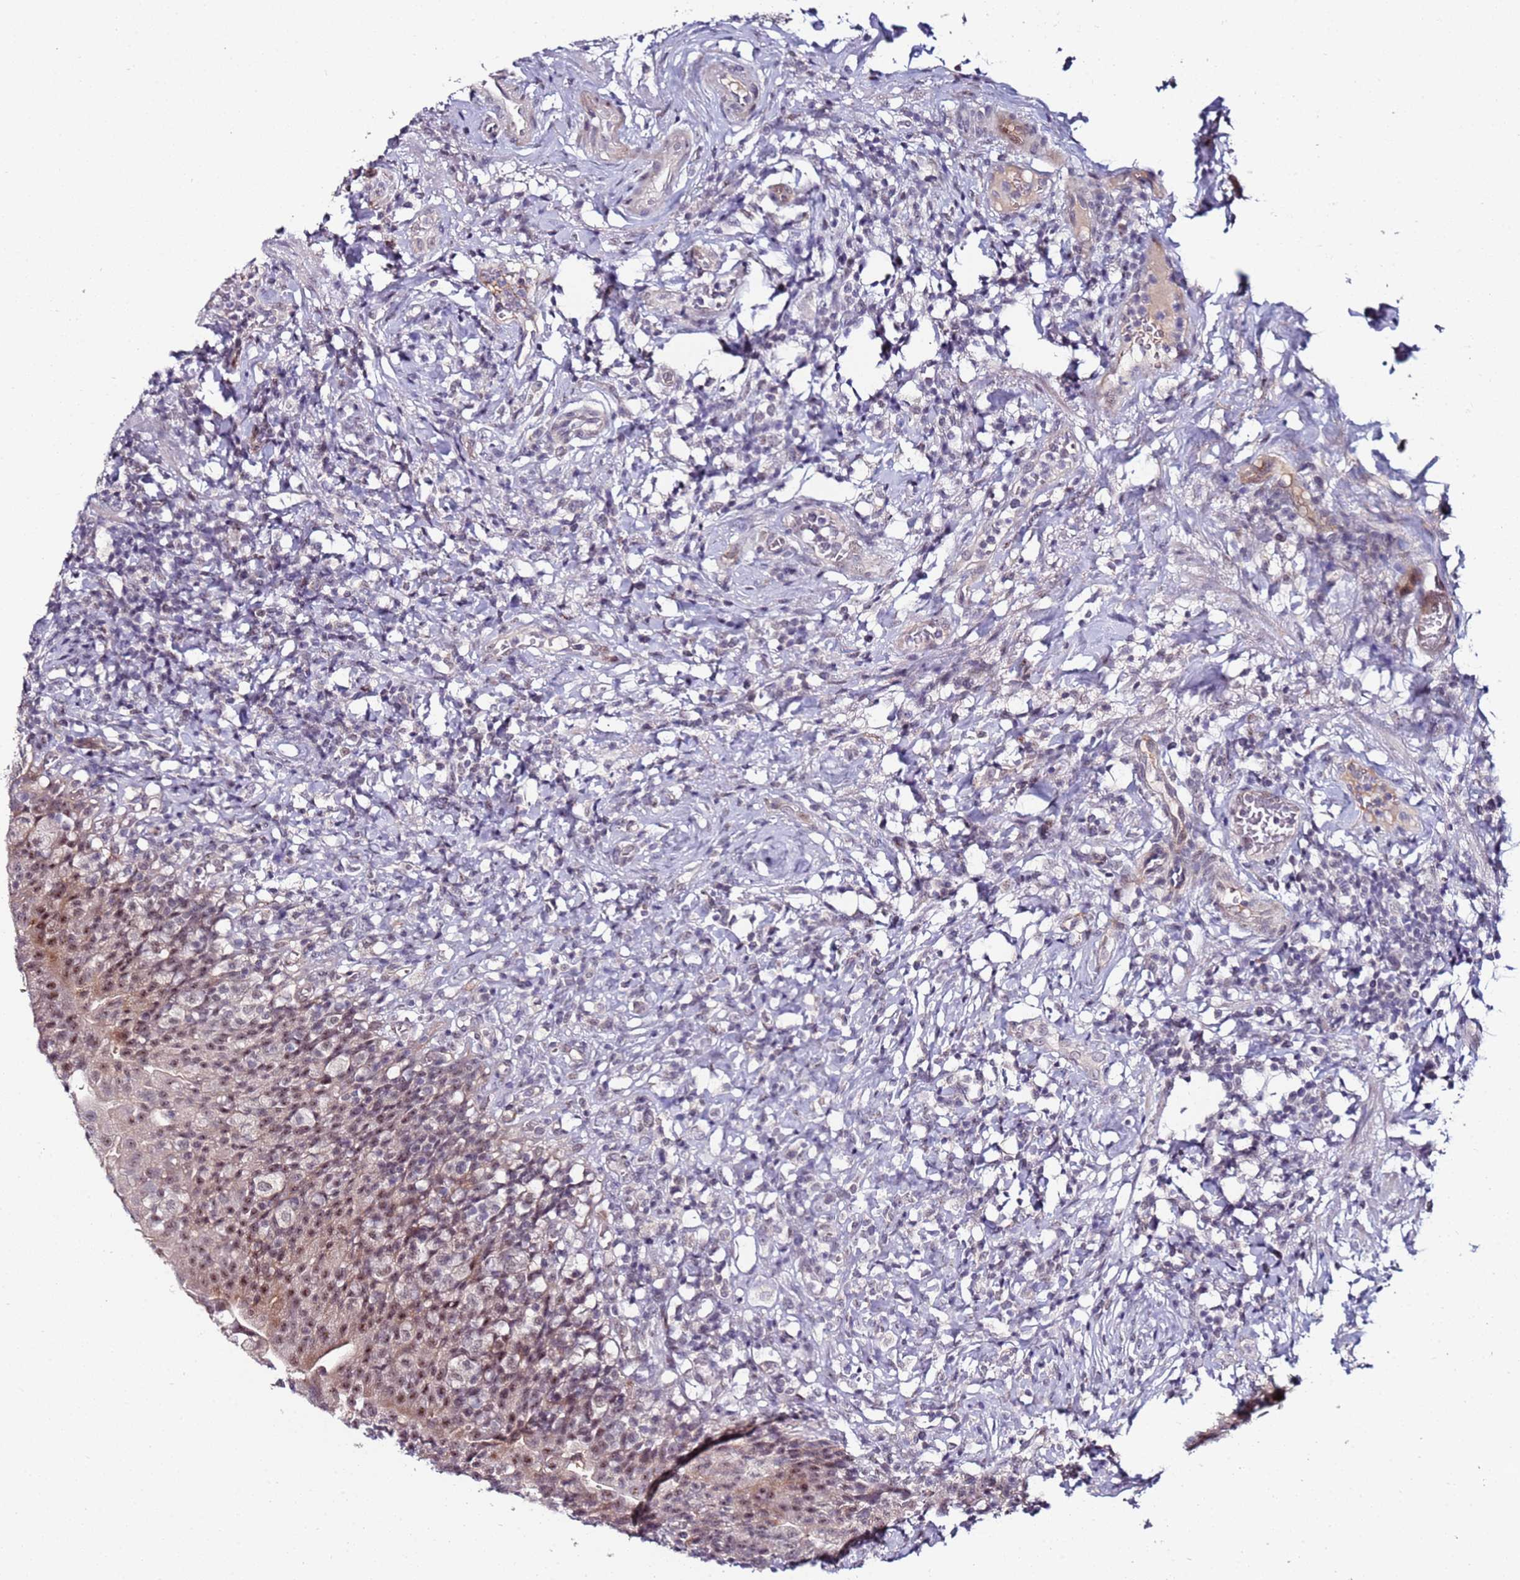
{"staining": {"intensity": "moderate", "quantity": "25%-75%", "location": "nuclear"}, "tissue": "urinary bladder", "cell_type": "Urothelial cells", "image_type": "normal", "snomed": [{"axis": "morphology", "description": "Normal tissue, NOS"}, {"axis": "morphology", "description": "Inflammation, NOS"}, {"axis": "topography", "description": "Urinary bladder"}], "caption": "Human urinary bladder stained for a protein (brown) shows moderate nuclear positive positivity in about 25%-75% of urothelial cells.", "gene": "DUSP28", "patient": {"sex": "male", "age": 64}}